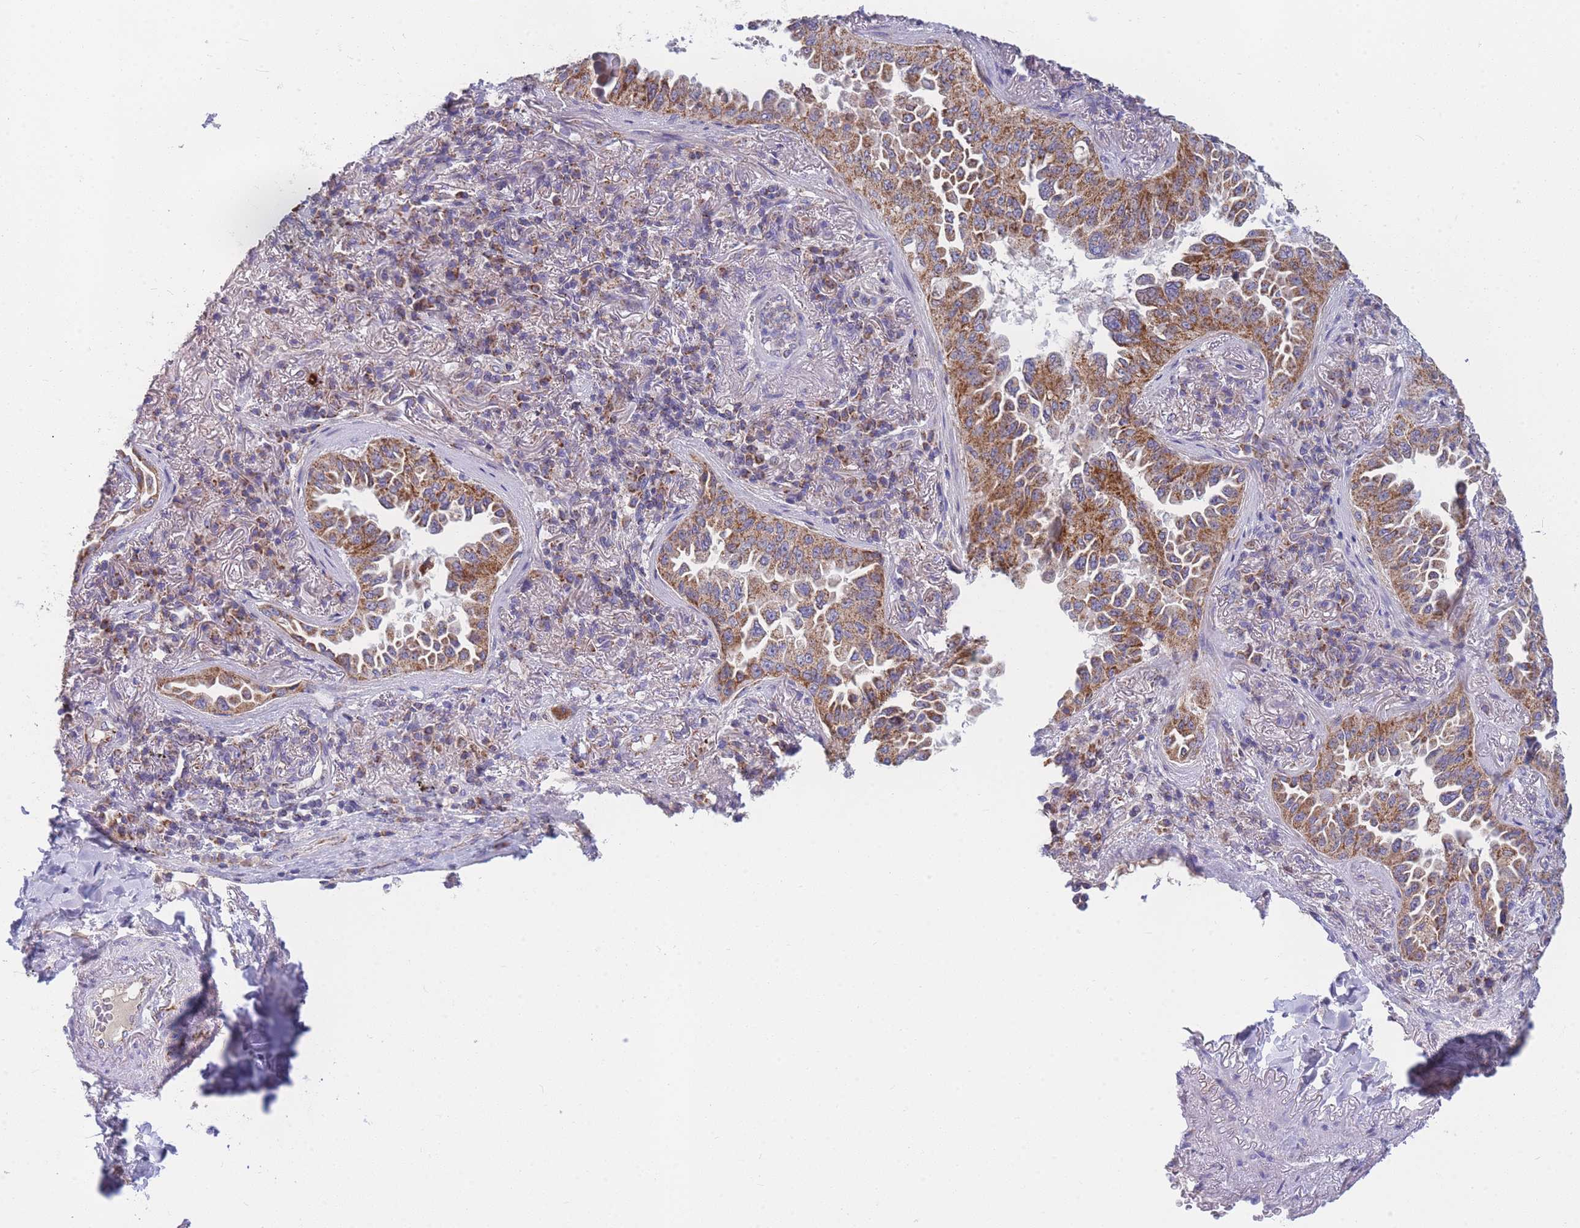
{"staining": {"intensity": "moderate", "quantity": ">75%", "location": "cytoplasmic/membranous"}, "tissue": "lung cancer", "cell_type": "Tumor cells", "image_type": "cancer", "snomed": [{"axis": "morphology", "description": "Adenocarcinoma, NOS"}, {"axis": "topography", "description": "Lung"}], "caption": "DAB immunohistochemical staining of lung cancer (adenocarcinoma) shows moderate cytoplasmic/membranous protein positivity in approximately >75% of tumor cells. Using DAB (3,3'-diaminobenzidine) (brown) and hematoxylin (blue) stains, captured at high magnification using brightfield microscopy.", "gene": "MRPS11", "patient": {"sex": "female", "age": 69}}